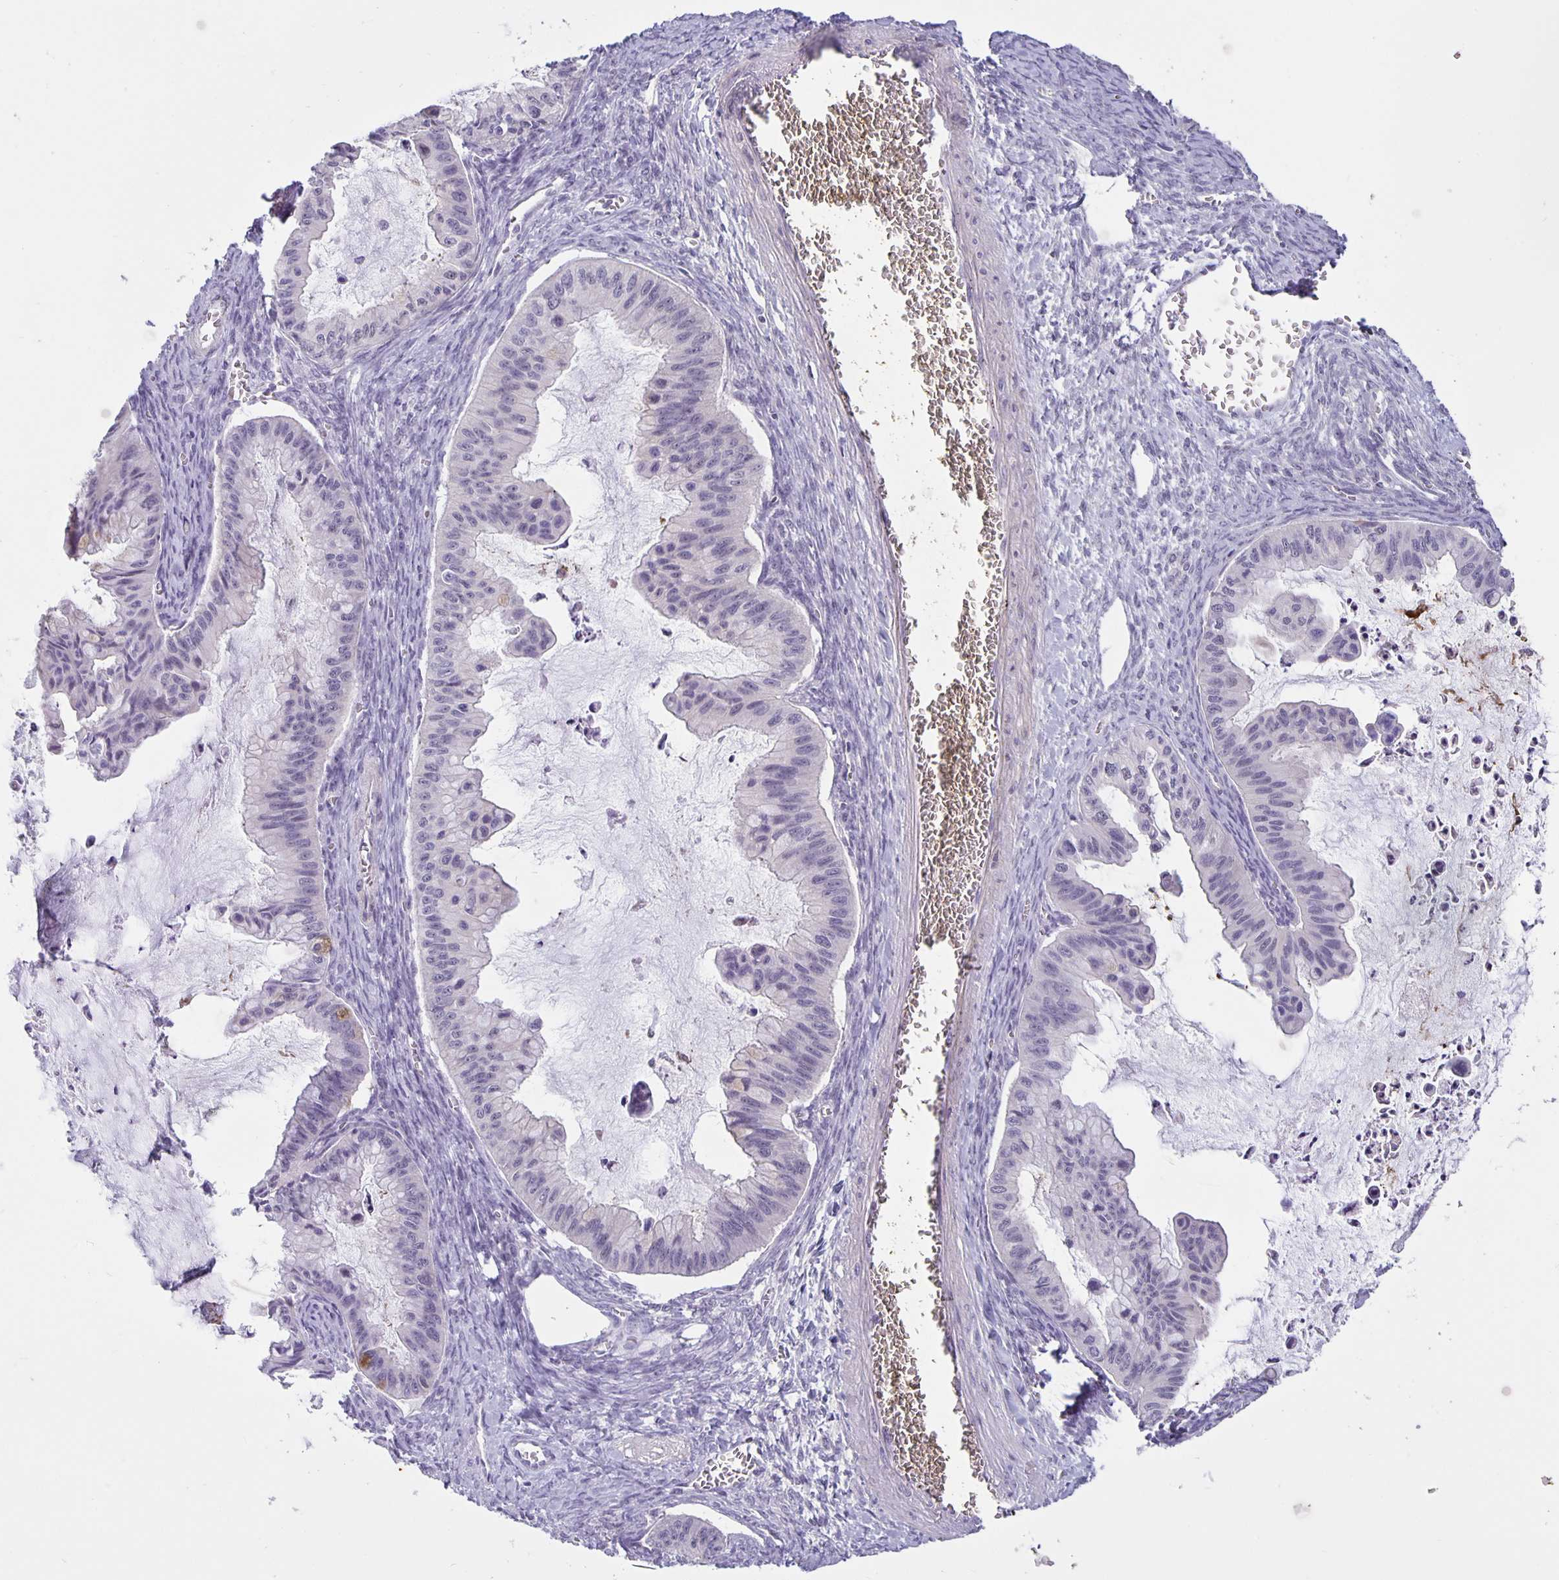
{"staining": {"intensity": "negative", "quantity": "none", "location": "none"}, "tissue": "ovarian cancer", "cell_type": "Tumor cells", "image_type": "cancer", "snomed": [{"axis": "morphology", "description": "Cystadenocarcinoma, mucinous, NOS"}, {"axis": "topography", "description": "Ovary"}], "caption": "Immunohistochemistry of ovarian mucinous cystadenocarcinoma reveals no staining in tumor cells.", "gene": "ARVCF", "patient": {"sex": "female", "age": 72}}